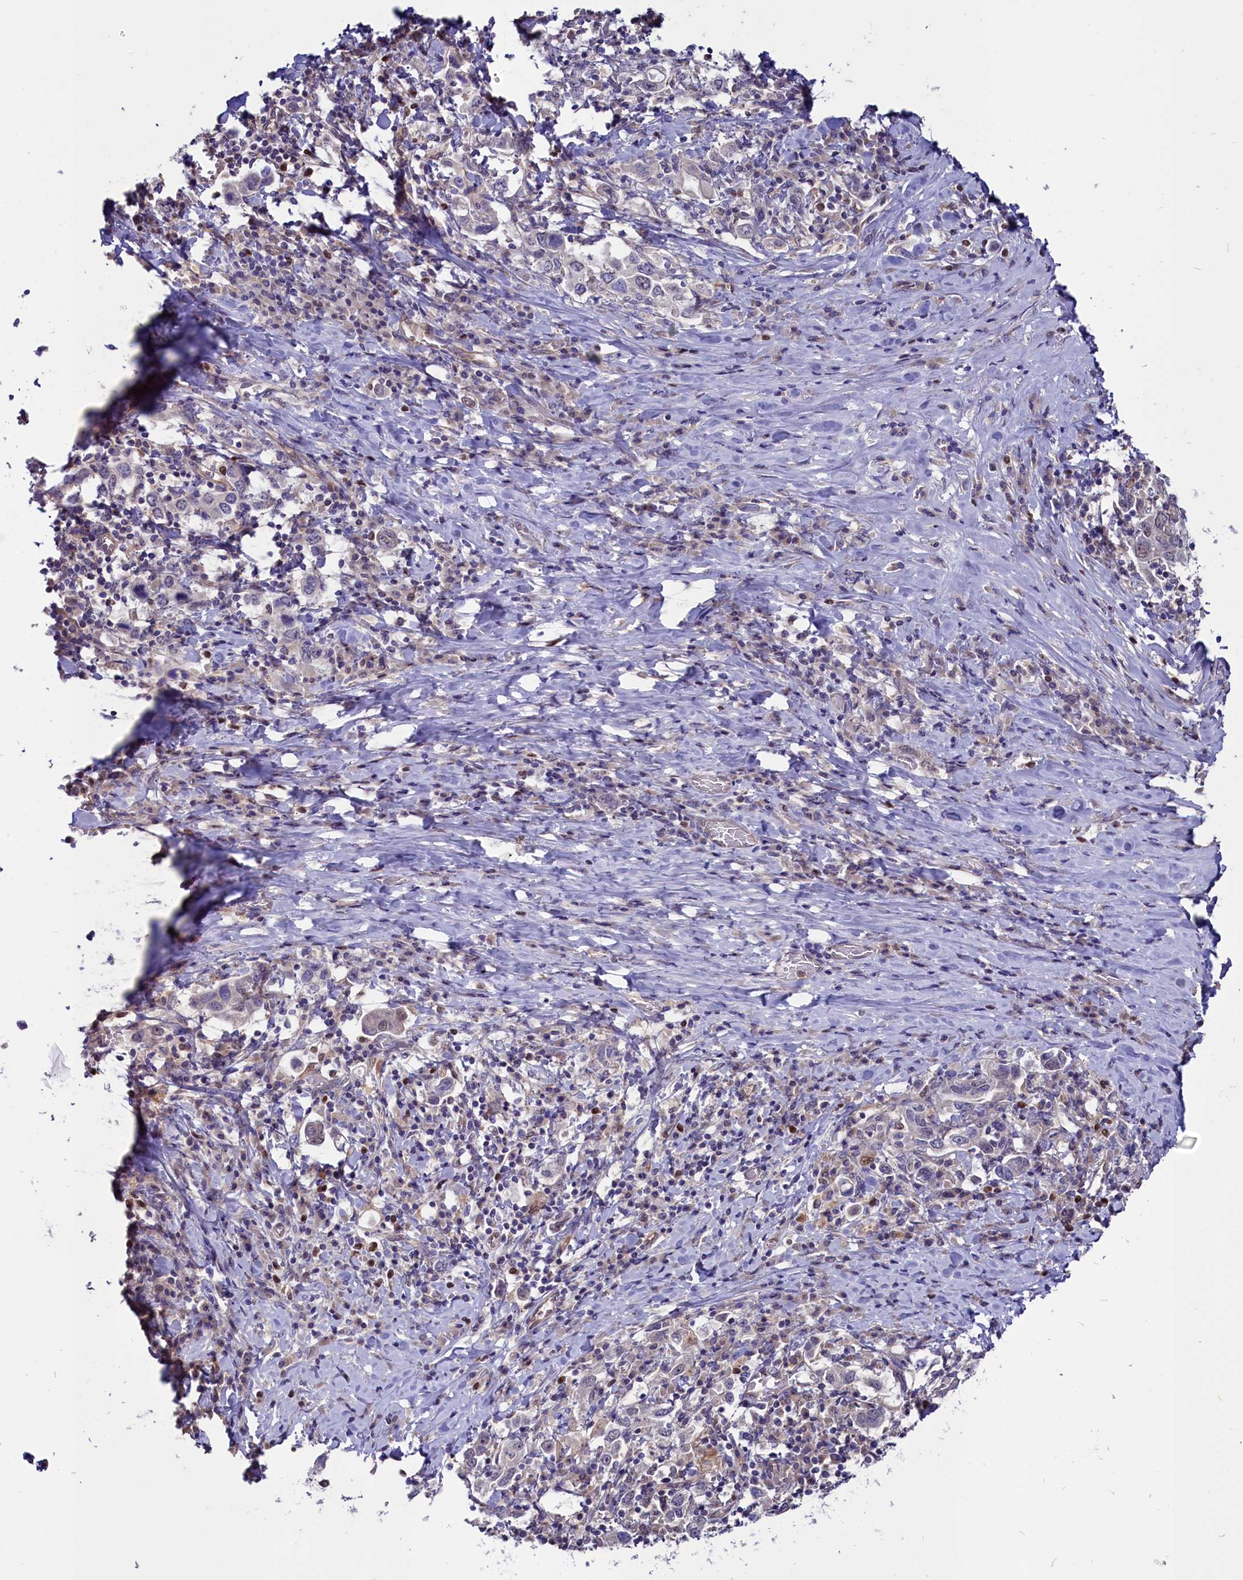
{"staining": {"intensity": "negative", "quantity": "none", "location": "none"}, "tissue": "stomach cancer", "cell_type": "Tumor cells", "image_type": "cancer", "snomed": [{"axis": "morphology", "description": "Adenocarcinoma, NOS"}, {"axis": "topography", "description": "Stomach, upper"}, {"axis": "topography", "description": "Stomach"}], "caption": "Adenocarcinoma (stomach) stained for a protein using immunohistochemistry (IHC) reveals no staining tumor cells.", "gene": "PDILT", "patient": {"sex": "male", "age": 62}}